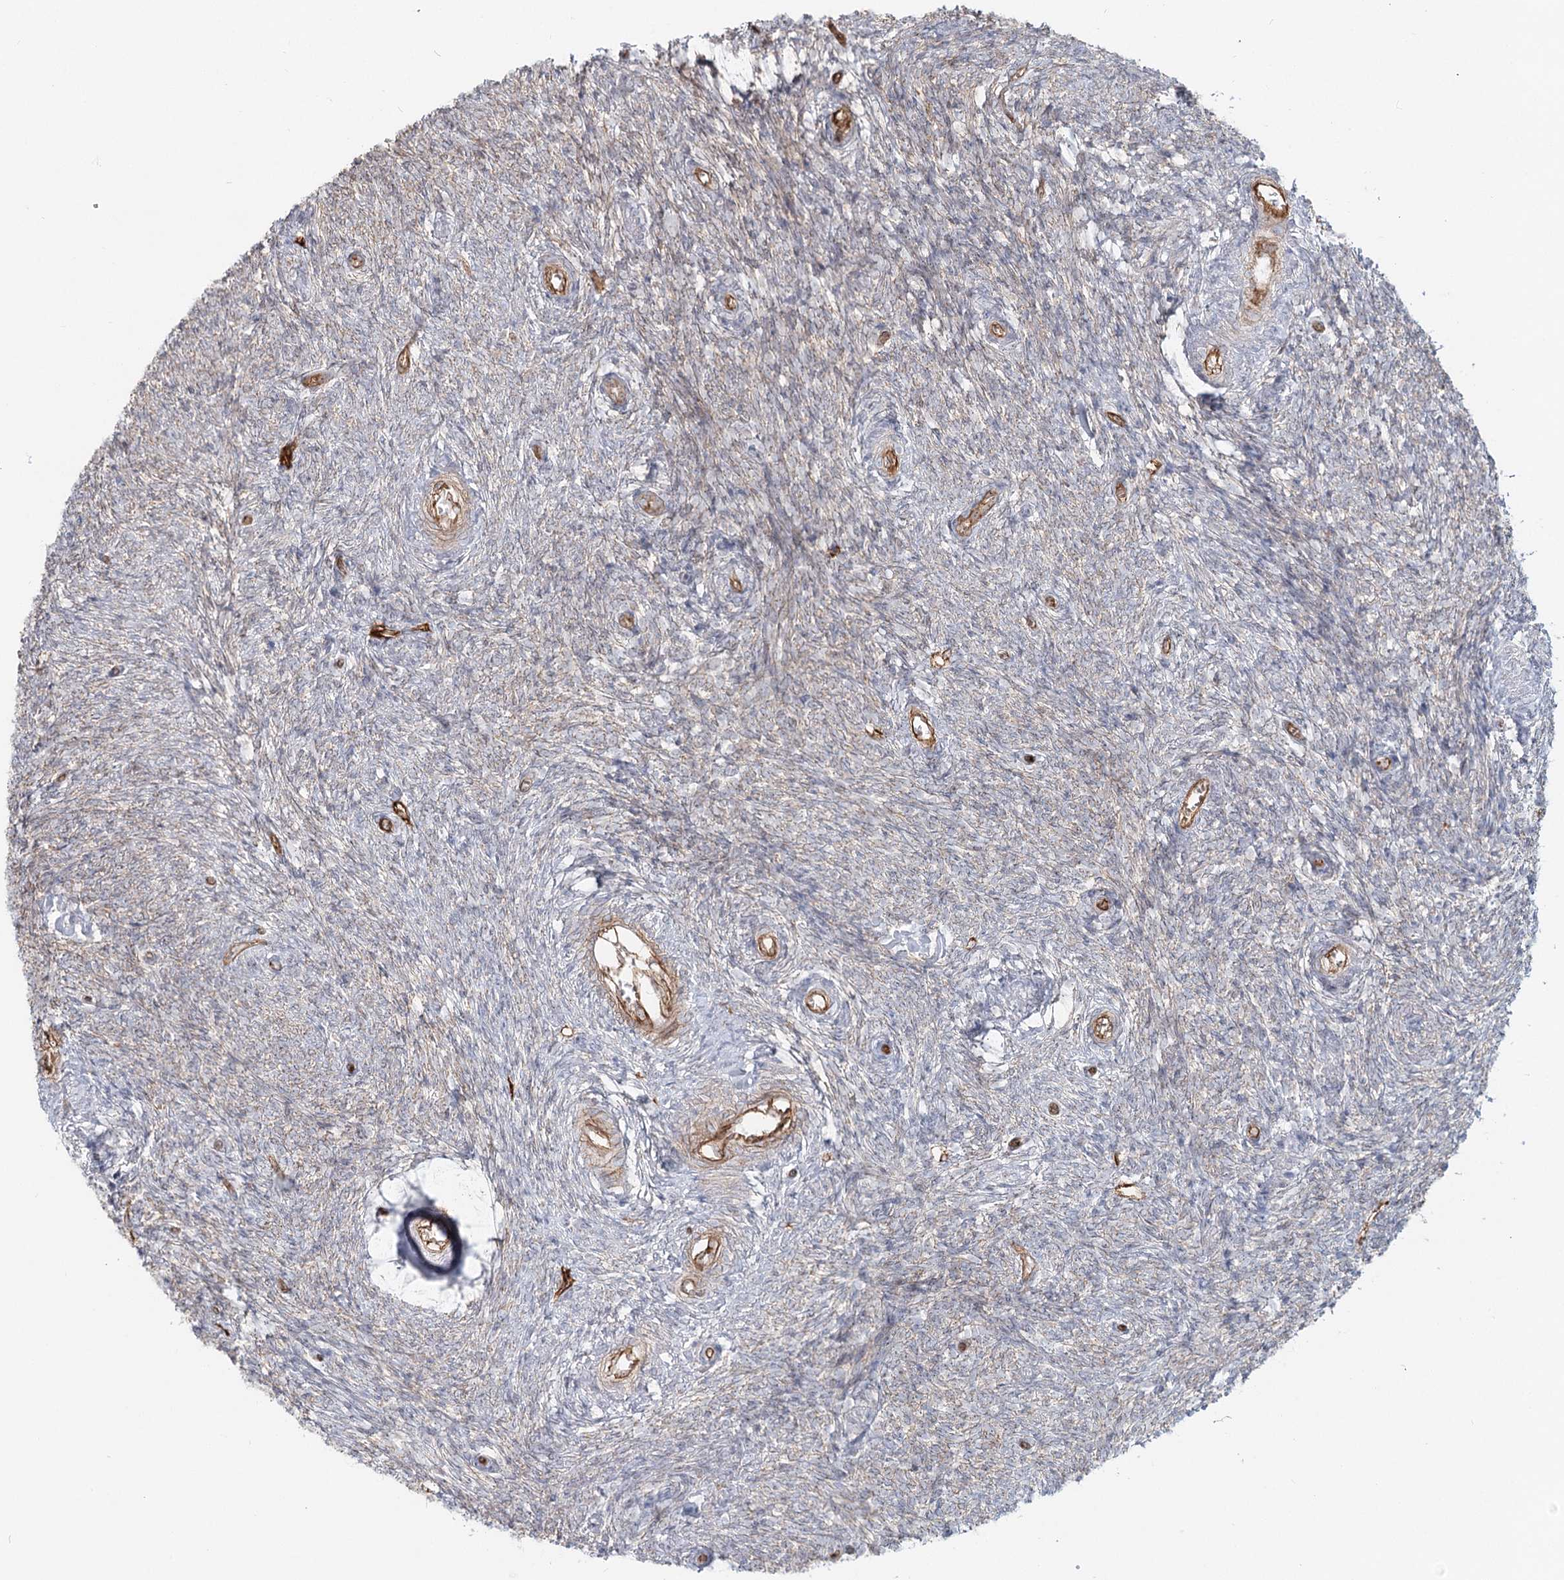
{"staining": {"intensity": "weak", "quantity": "<25%", "location": "cytoplasmic/membranous"}, "tissue": "ovary", "cell_type": "Ovarian stroma cells", "image_type": "normal", "snomed": [{"axis": "morphology", "description": "Normal tissue, NOS"}, {"axis": "topography", "description": "Ovary"}], "caption": "Immunohistochemical staining of unremarkable human ovary shows no significant expression in ovarian stroma cells.", "gene": "ZFYVE28", "patient": {"sex": "female", "age": 44}}